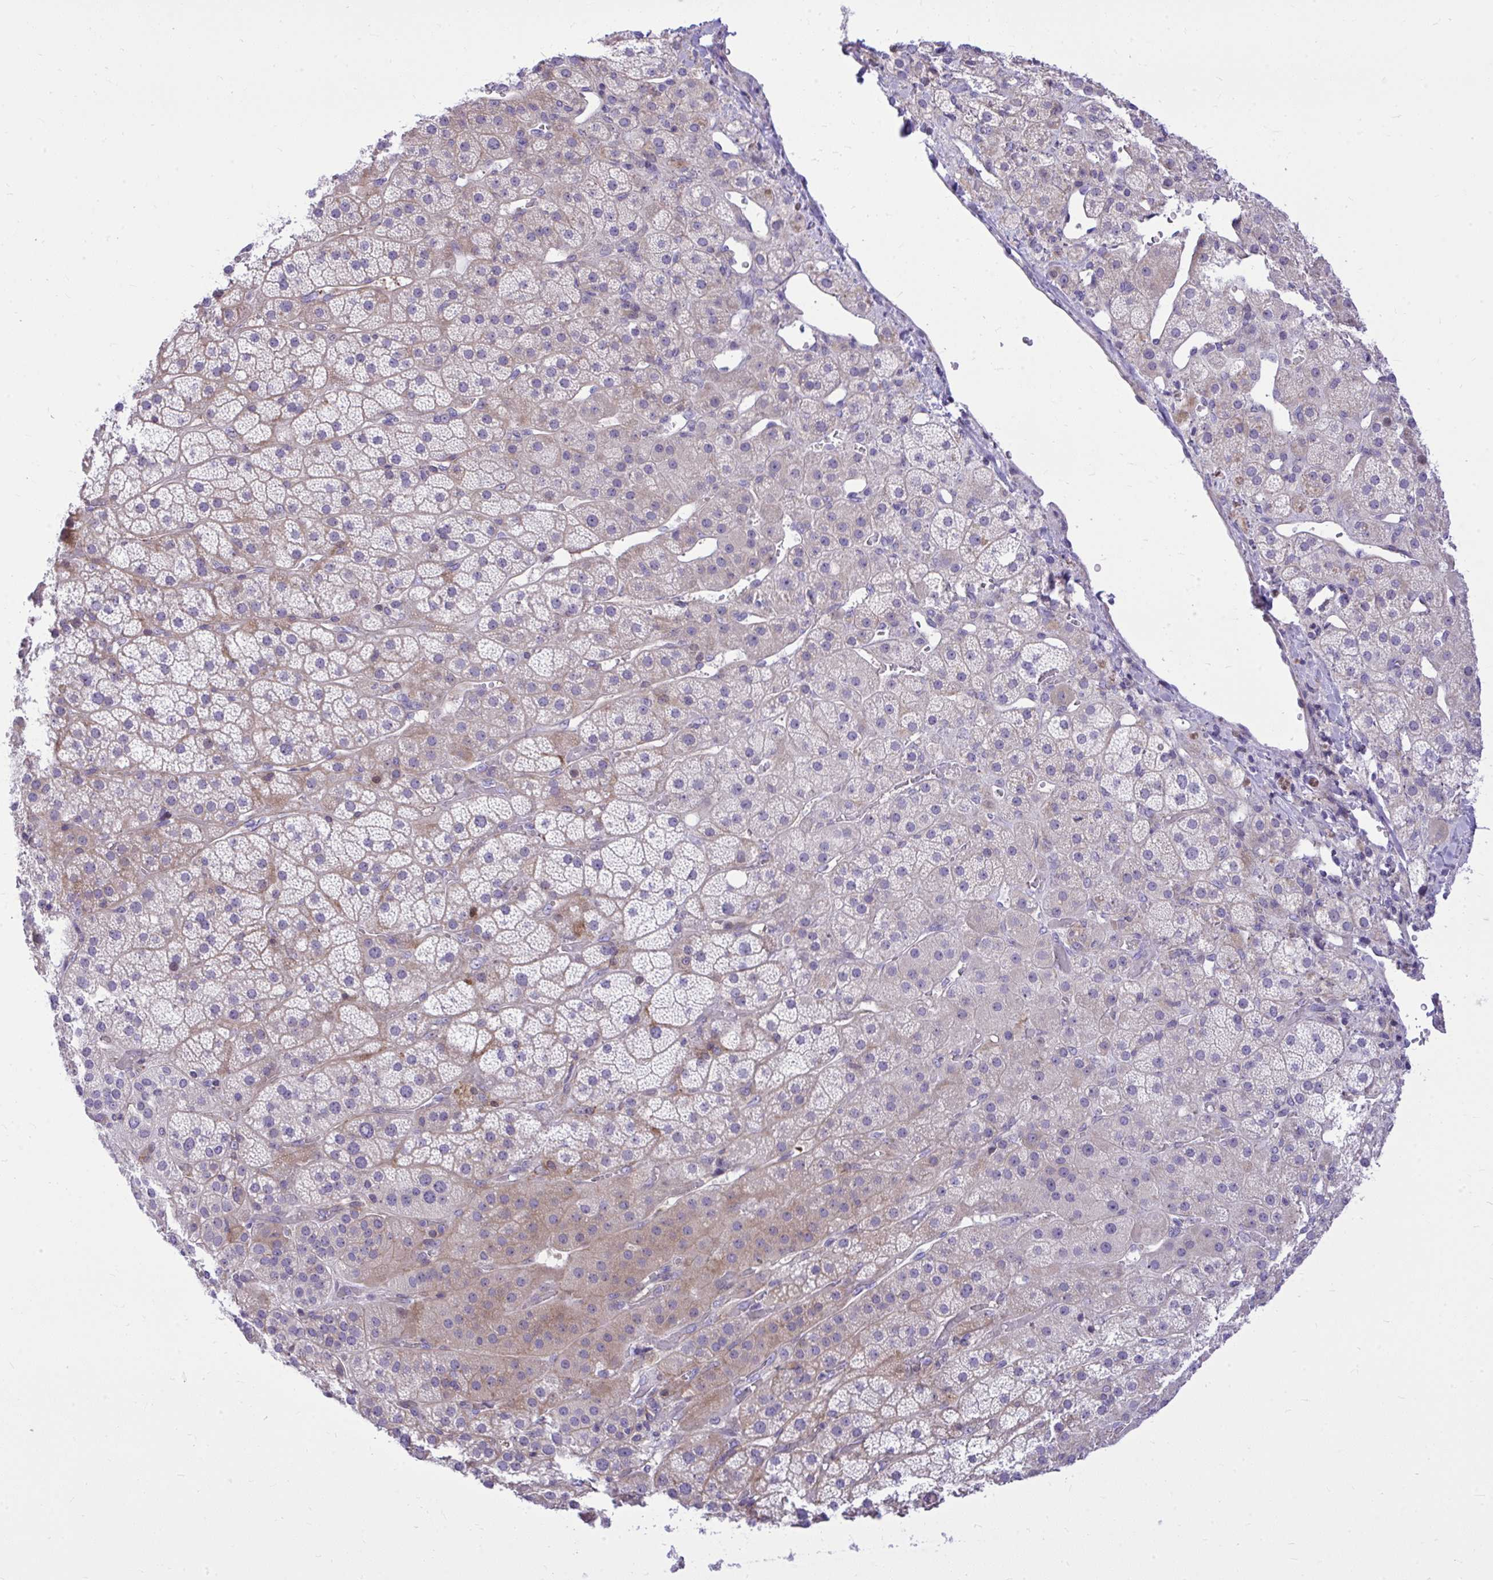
{"staining": {"intensity": "weak", "quantity": "<25%", "location": "cytoplasmic/membranous"}, "tissue": "adrenal gland", "cell_type": "Glandular cells", "image_type": "normal", "snomed": [{"axis": "morphology", "description": "Normal tissue, NOS"}, {"axis": "topography", "description": "Adrenal gland"}], "caption": "This photomicrograph is of unremarkable adrenal gland stained with immunohistochemistry to label a protein in brown with the nuclei are counter-stained blue. There is no expression in glandular cells.", "gene": "GRK4", "patient": {"sex": "male", "age": 57}}